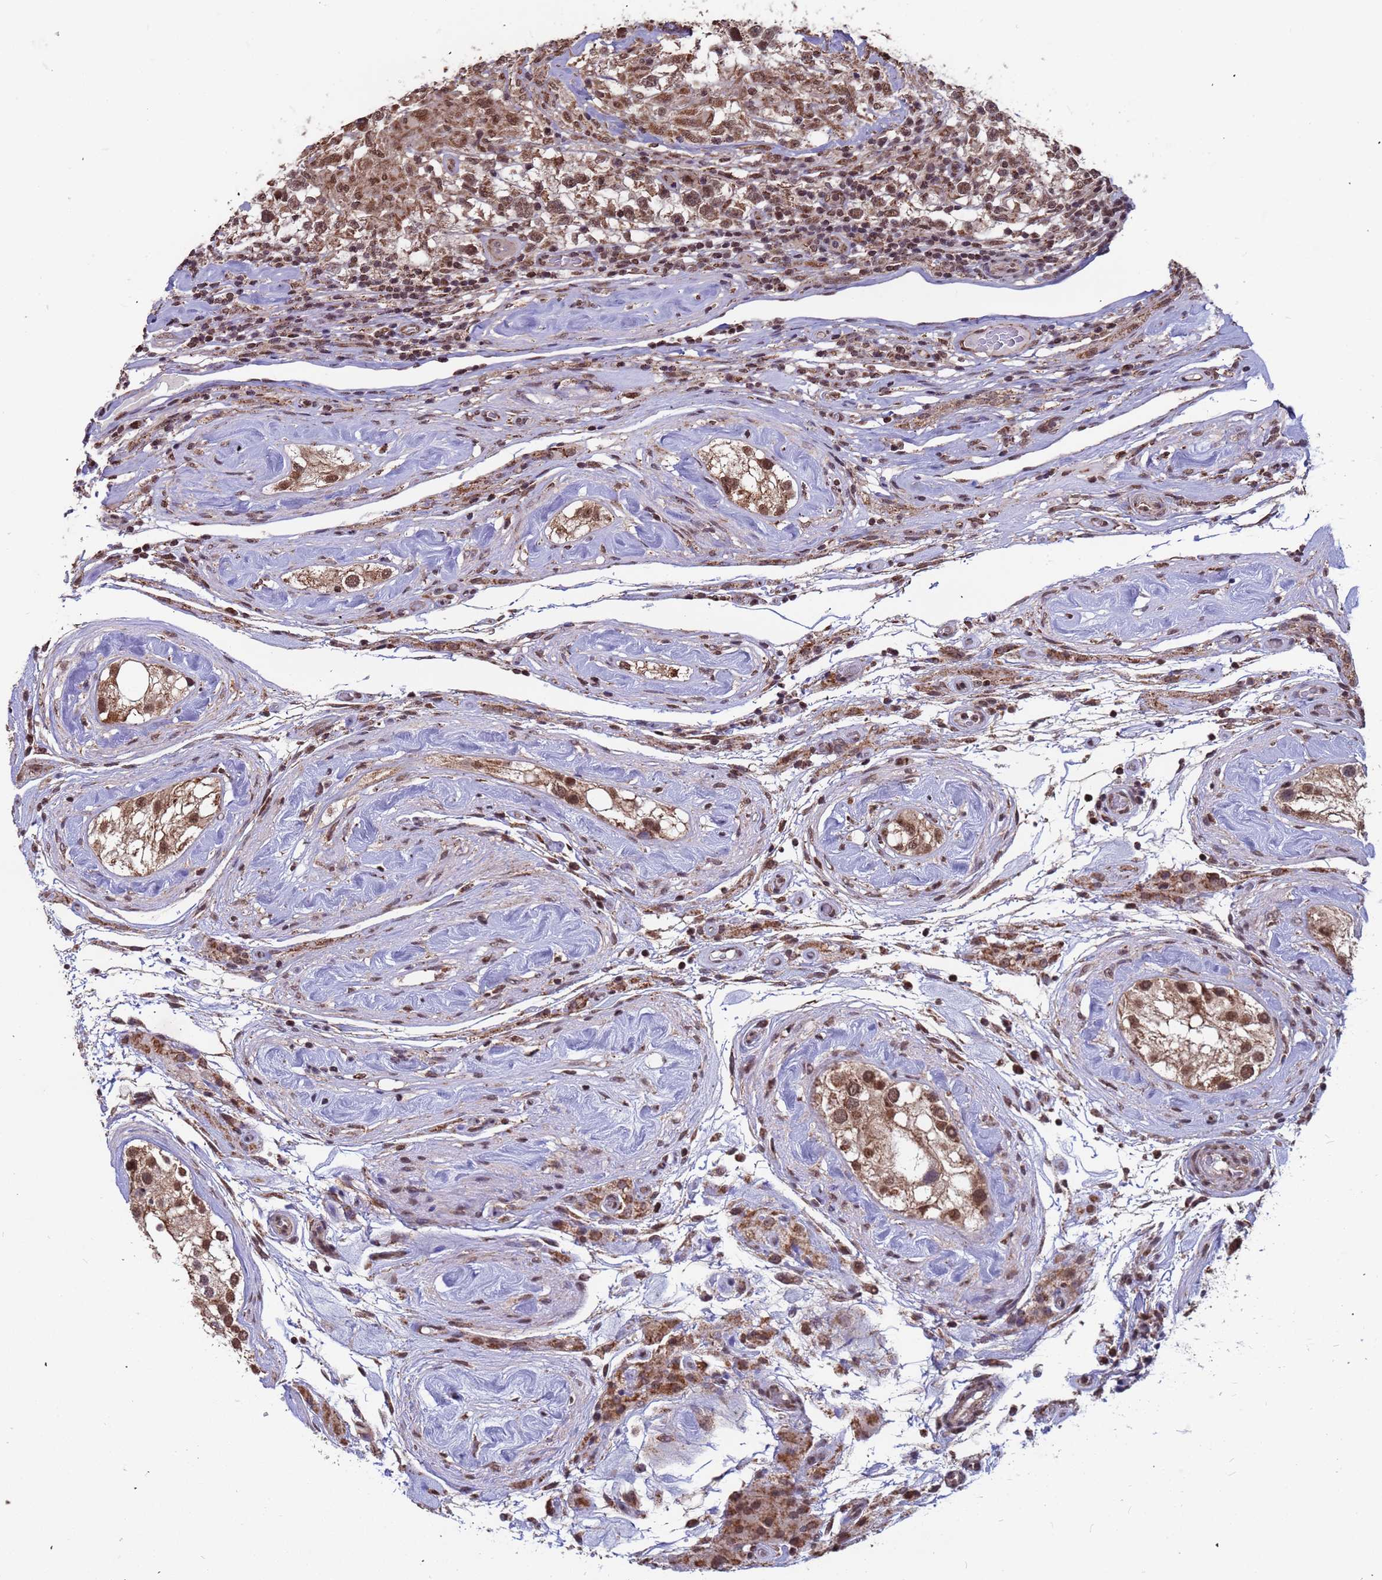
{"staining": {"intensity": "moderate", "quantity": ">75%", "location": "cytoplasmic/membranous,nuclear"}, "tissue": "testis cancer", "cell_type": "Tumor cells", "image_type": "cancer", "snomed": [{"axis": "morphology", "description": "Seminoma, NOS"}, {"axis": "topography", "description": "Testis"}], "caption": "Tumor cells demonstrate moderate cytoplasmic/membranous and nuclear staining in about >75% of cells in testis cancer.", "gene": "DENND2B", "patient": {"sex": "male", "age": 46}}